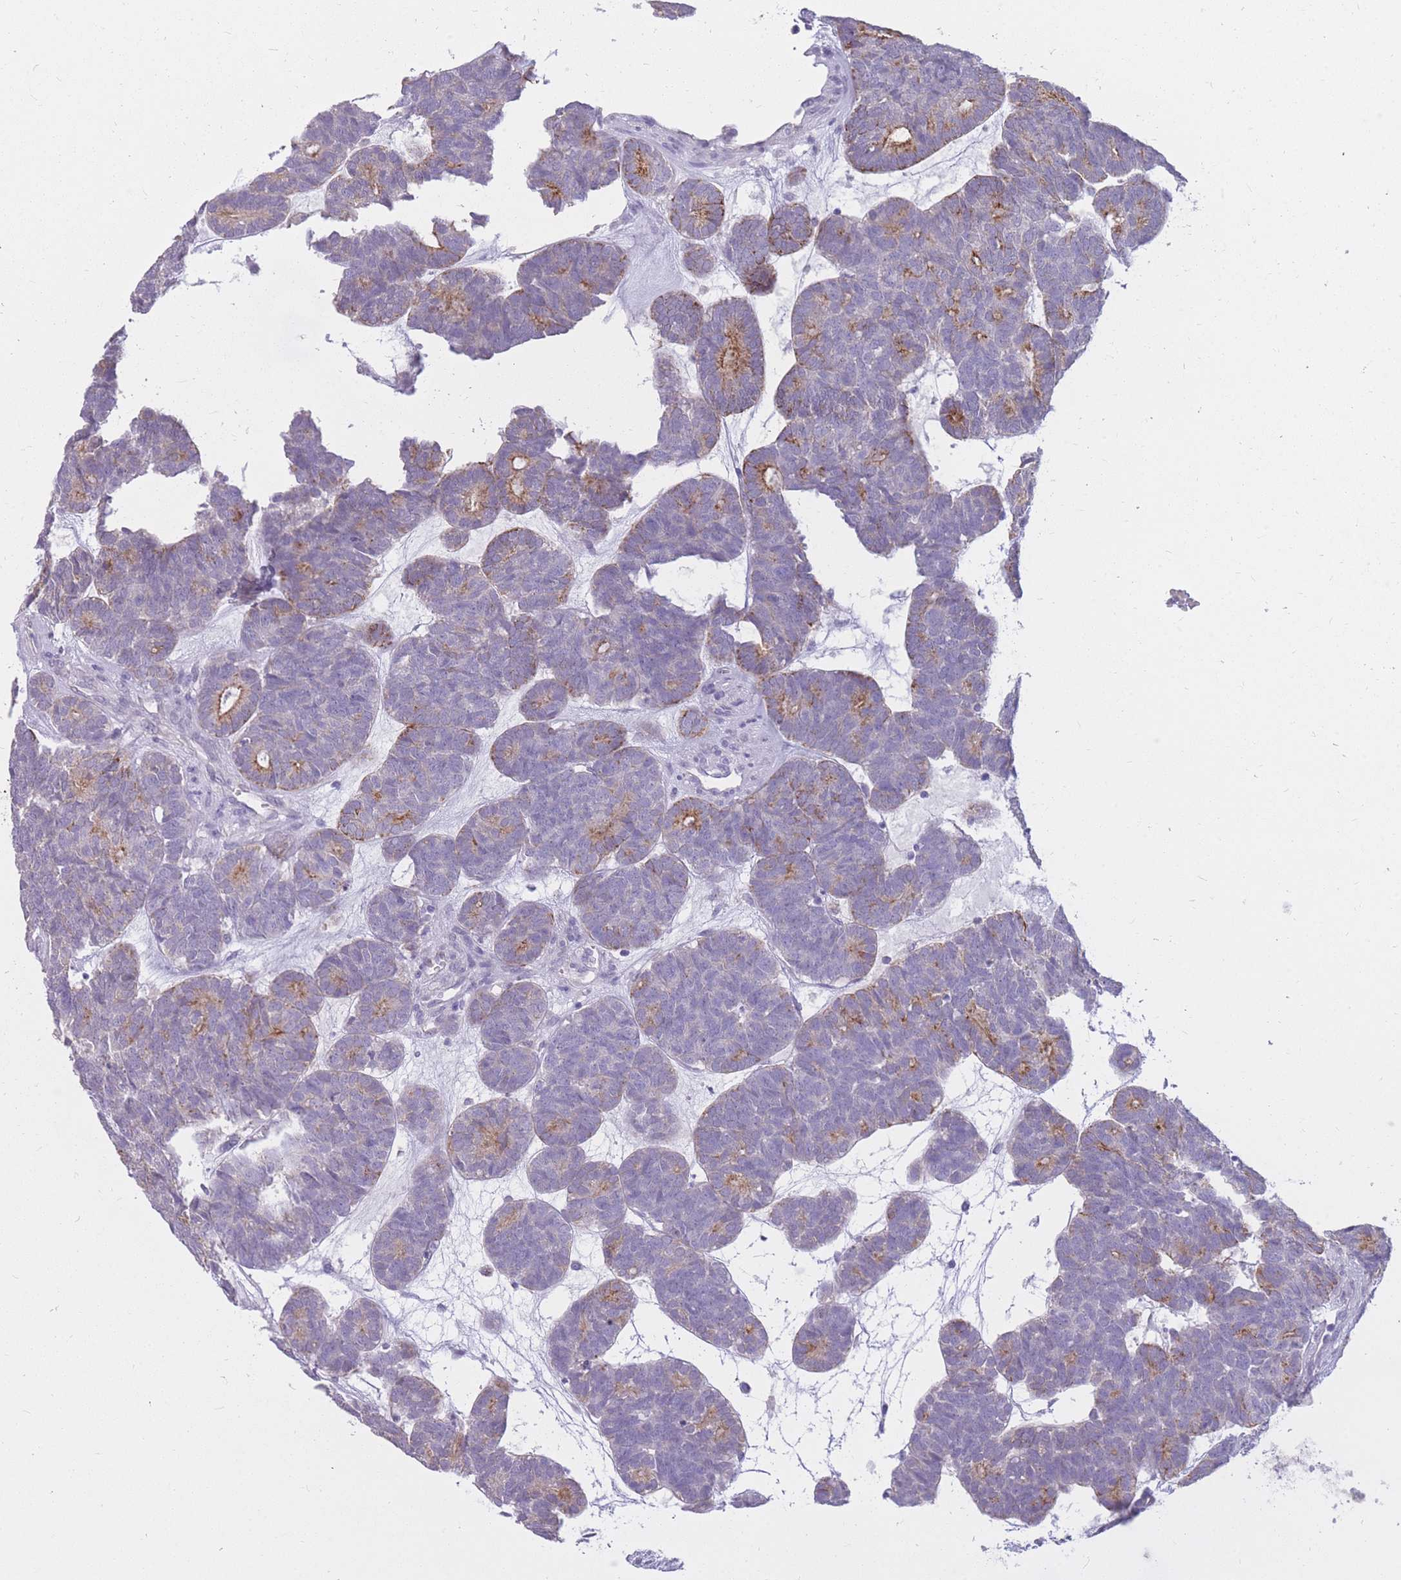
{"staining": {"intensity": "moderate", "quantity": "<25%", "location": "cytoplasmic/membranous"}, "tissue": "head and neck cancer", "cell_type": "Tumor cells", "image_type": "cancer", "snomed": [{"axis": "morphology", "description": "Adenocarcinoma, NOS"}, {"axis": "topography", "description": "Head-Neck"}], "caption": "Brown immunohistochemical staining in head and neck adenocarcinoma reveals moderate cytoplasmic/membranous staining in about <25% of tumor cells. (IHC, brightfield microscopy, high magnification).", "gene": "RNF170", "patient": {"sex": "female", "age": 81}}